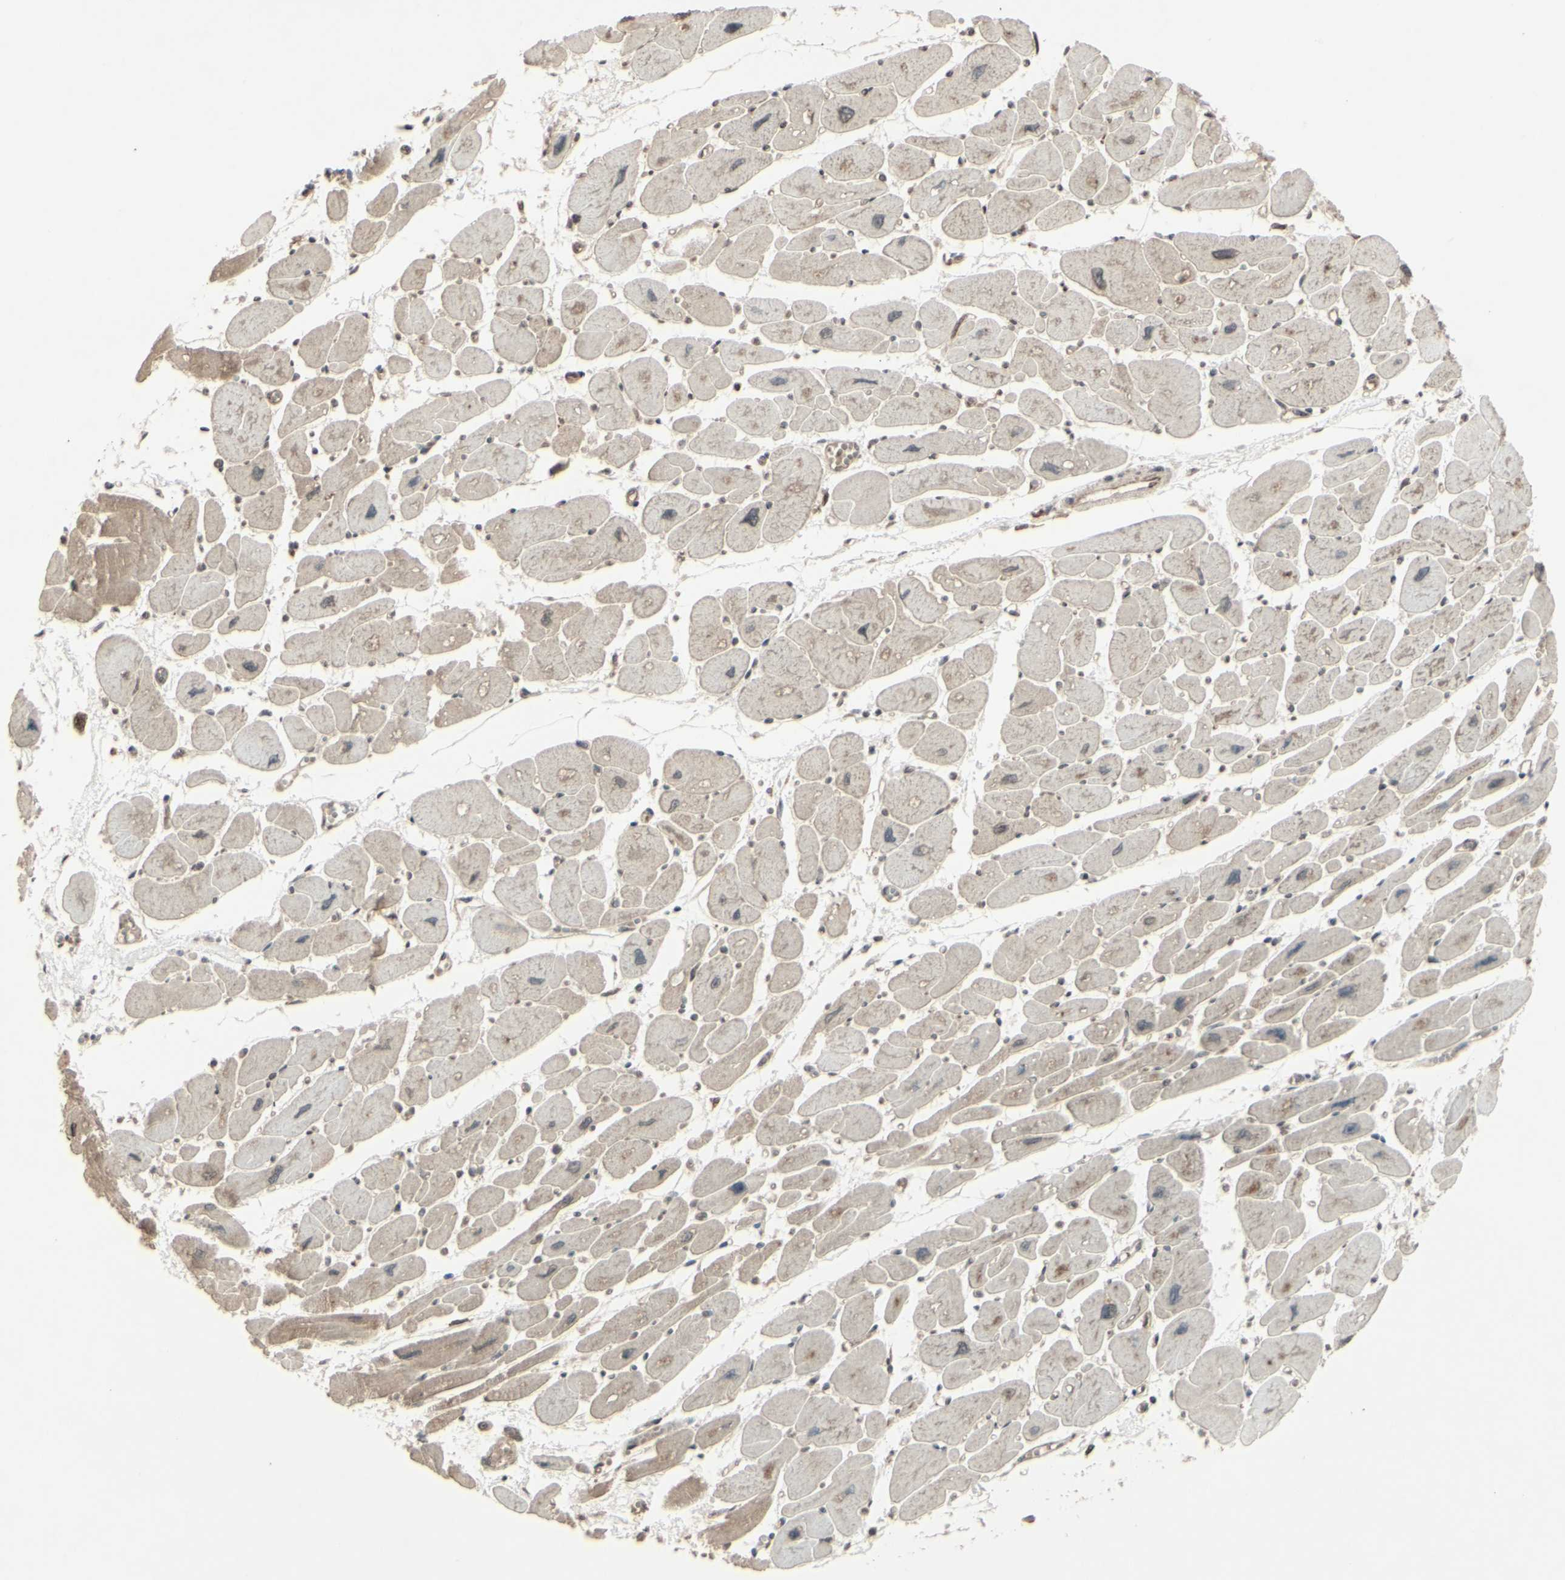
{"staining": {"intensity": "weak", "quantity": "25%-75%", "location": "cytoplasmic/membranous"}, "tissue": "heart muscle", "cell_type": "Cardiomyocytes", "image_type": "normal", "snomed": [{"axis": "morphology", "description": "Normal tissue, NOS"}, {"axis": "topography", "description": "Heart"}], "caption": "An immunohistochemistry photomicrograph of benign tissue is shown. Protein staining in brown labels weak cytoplasmic/membranous positivity in heart muscle within cardiomyocytes.", "gene": "BLNK", "patient": {"sex": "female", "age": 54}}